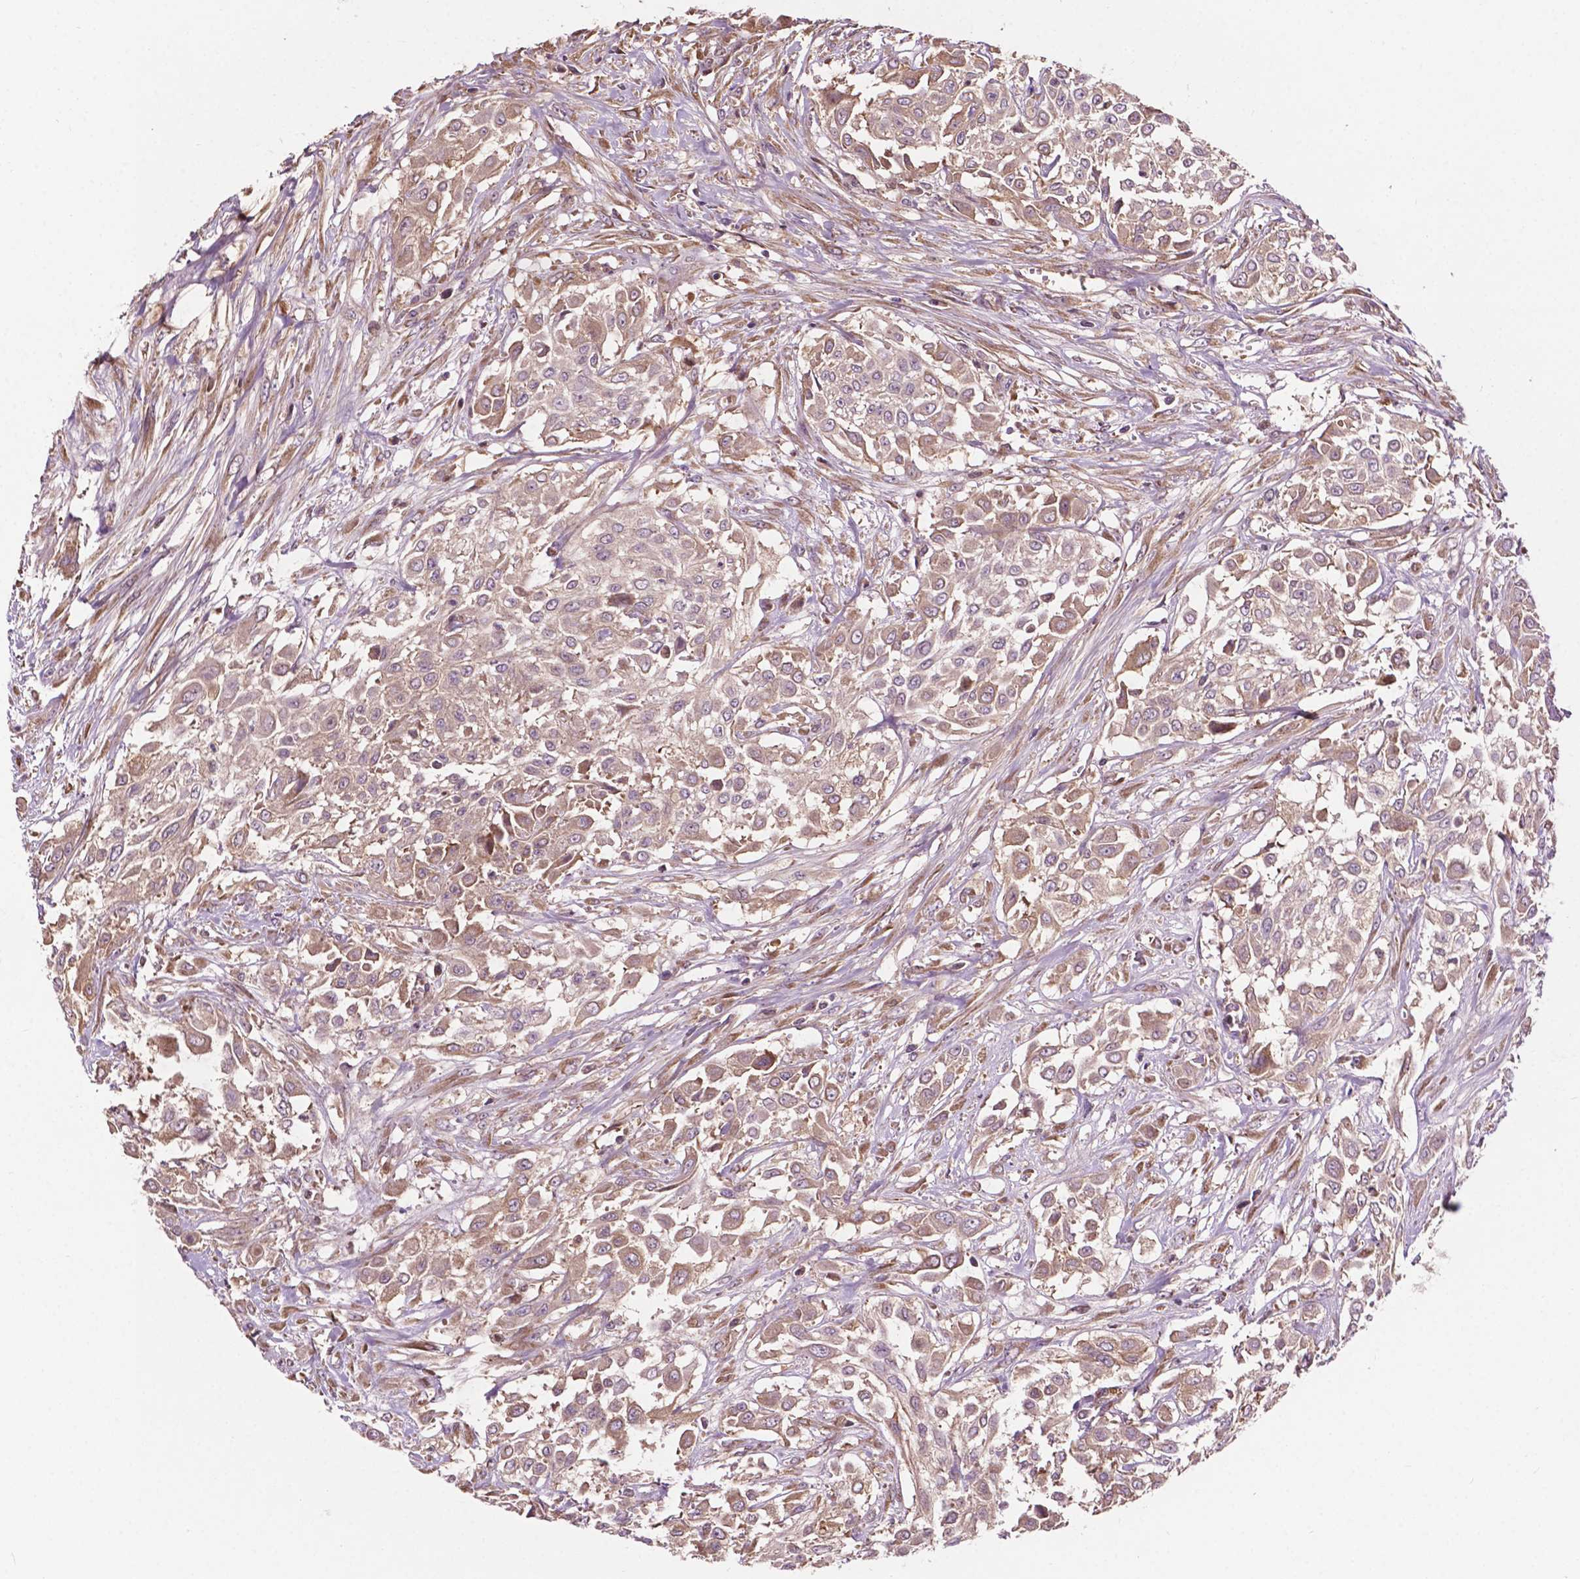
{"staining": {"intensity": "weak", "quantity": ">75%", "location": "cytoplasmic/membranous"}, "tissue": "urothelial cancer", "cell_type": "Tumor cells", "image_type": "cancer", "snomed": [{"axis": "morphology", "description": "Urothelial carcinoma, High grade"}, {"axis": "topography", "description": "Urinary bladder"}], "caption": "Tumor cells display weak cytoplasmic/membranous expression in about >75% of cells in urothelial carcinoma (high-grade).", "gene": "GJA9", "patient": {"sex": "male", "age": 57}}